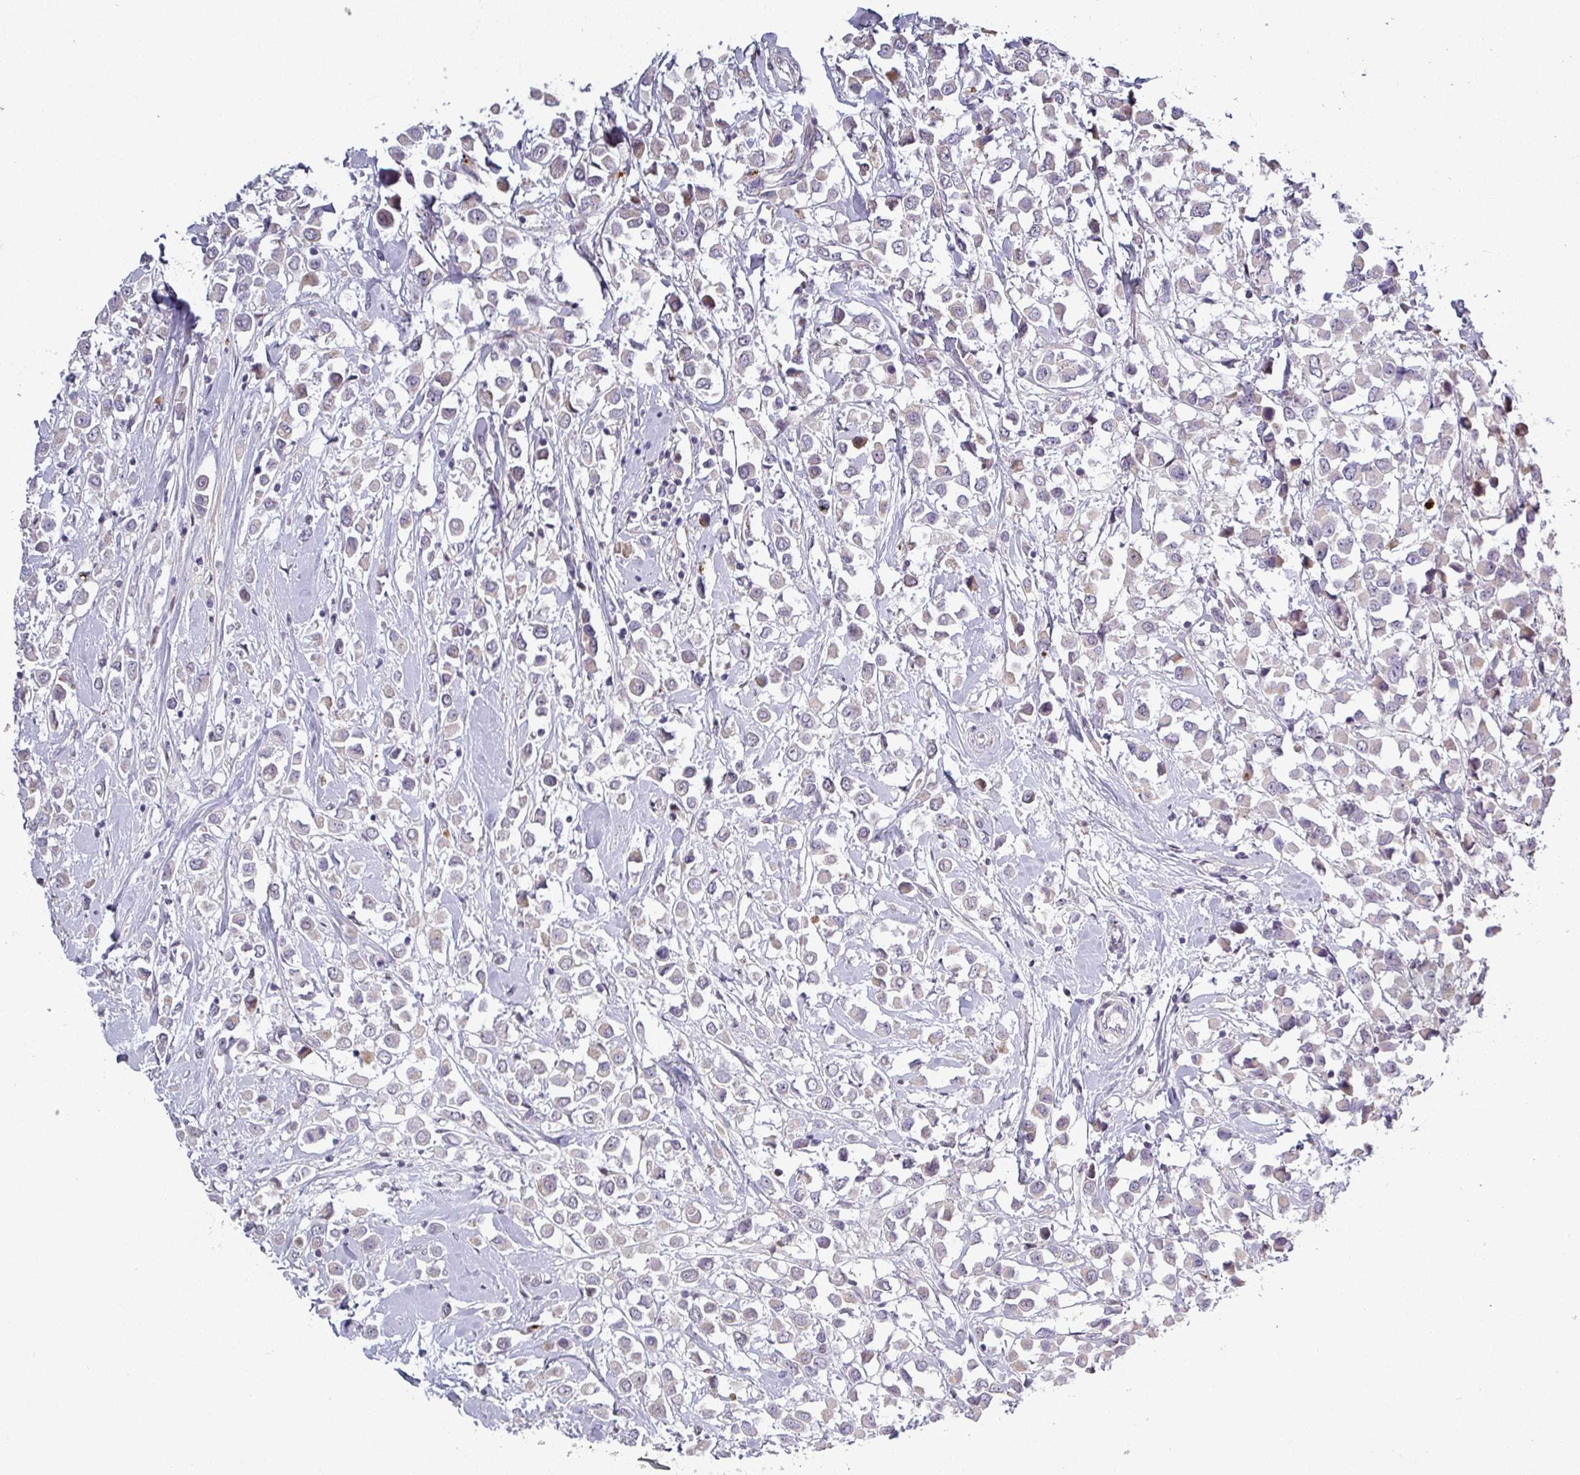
{"staining": {"intensity": "negative", "quantity": "none", "location": "none"}, "tissue": "breast cancer", "cell_type": "Tumor cells", "image_type": "cancer", "snomed": [{"axis": "morphology", "description": "Duct carcinoma"}, {"axis": "topography", "description": "Breast"}], "caption": "Protein analysis of breast invasive ductal carcinoma displays no significant expression in tumor cells. The staining was performed using DAB (3,3'-diaminobenzidine) to visualize the protein expression in brown, while the nuclei were stained in blue with hematoxylin (Magnification: 20x).", "gene": "C2orf16", "patient": {"sex": "female", "age": 87}}